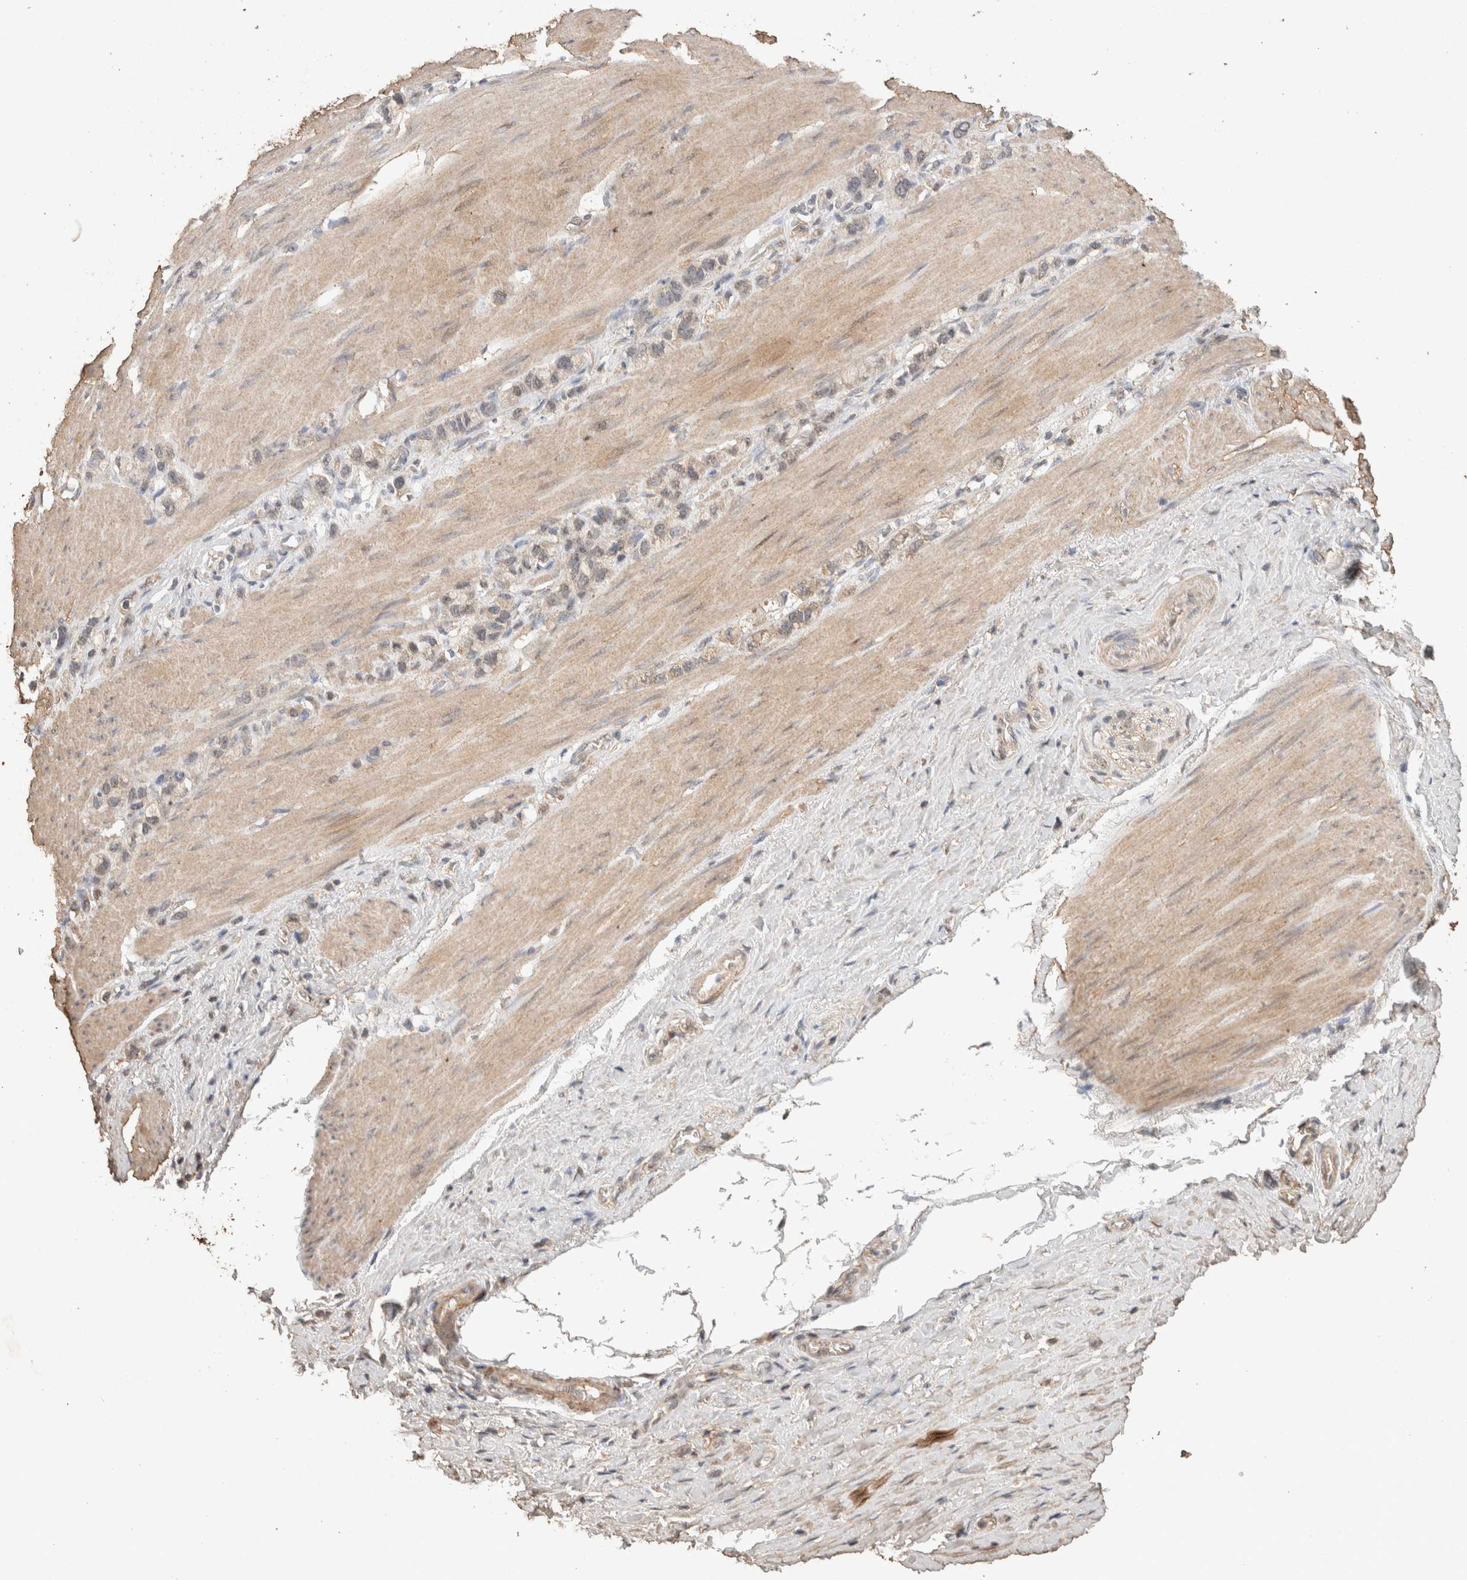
{"staining": {"intensity": "weak", "quantity": "<25%", "location": "cytoplasmic/membranous"}, "tissue": "stomach cancer", "cell_type": "Tumor cells", "image_type": "cancer", "snomed": [{"axis": "morphology", "description": "Normal tissue, NOS"}, {"axis": "morphology", "description": "Adenocarcinoma, NOS"}, {"axis": "morphology", "description": "Adenocarcinoma, High grade"}, {"axis": "topography", "description": "Stomach, upper"}, {"axis": "topography", "description": "Stomach"}], "caption": "This histopathology image is of adenocarcinoma (stomach) stained with immunohistochemistry to label a protein in brown with the nuclei are counter-stained blue. There is no staining in tumor cells.", "gene": "CX3CL1", "patient": {"sex": "female", "age": 65}}